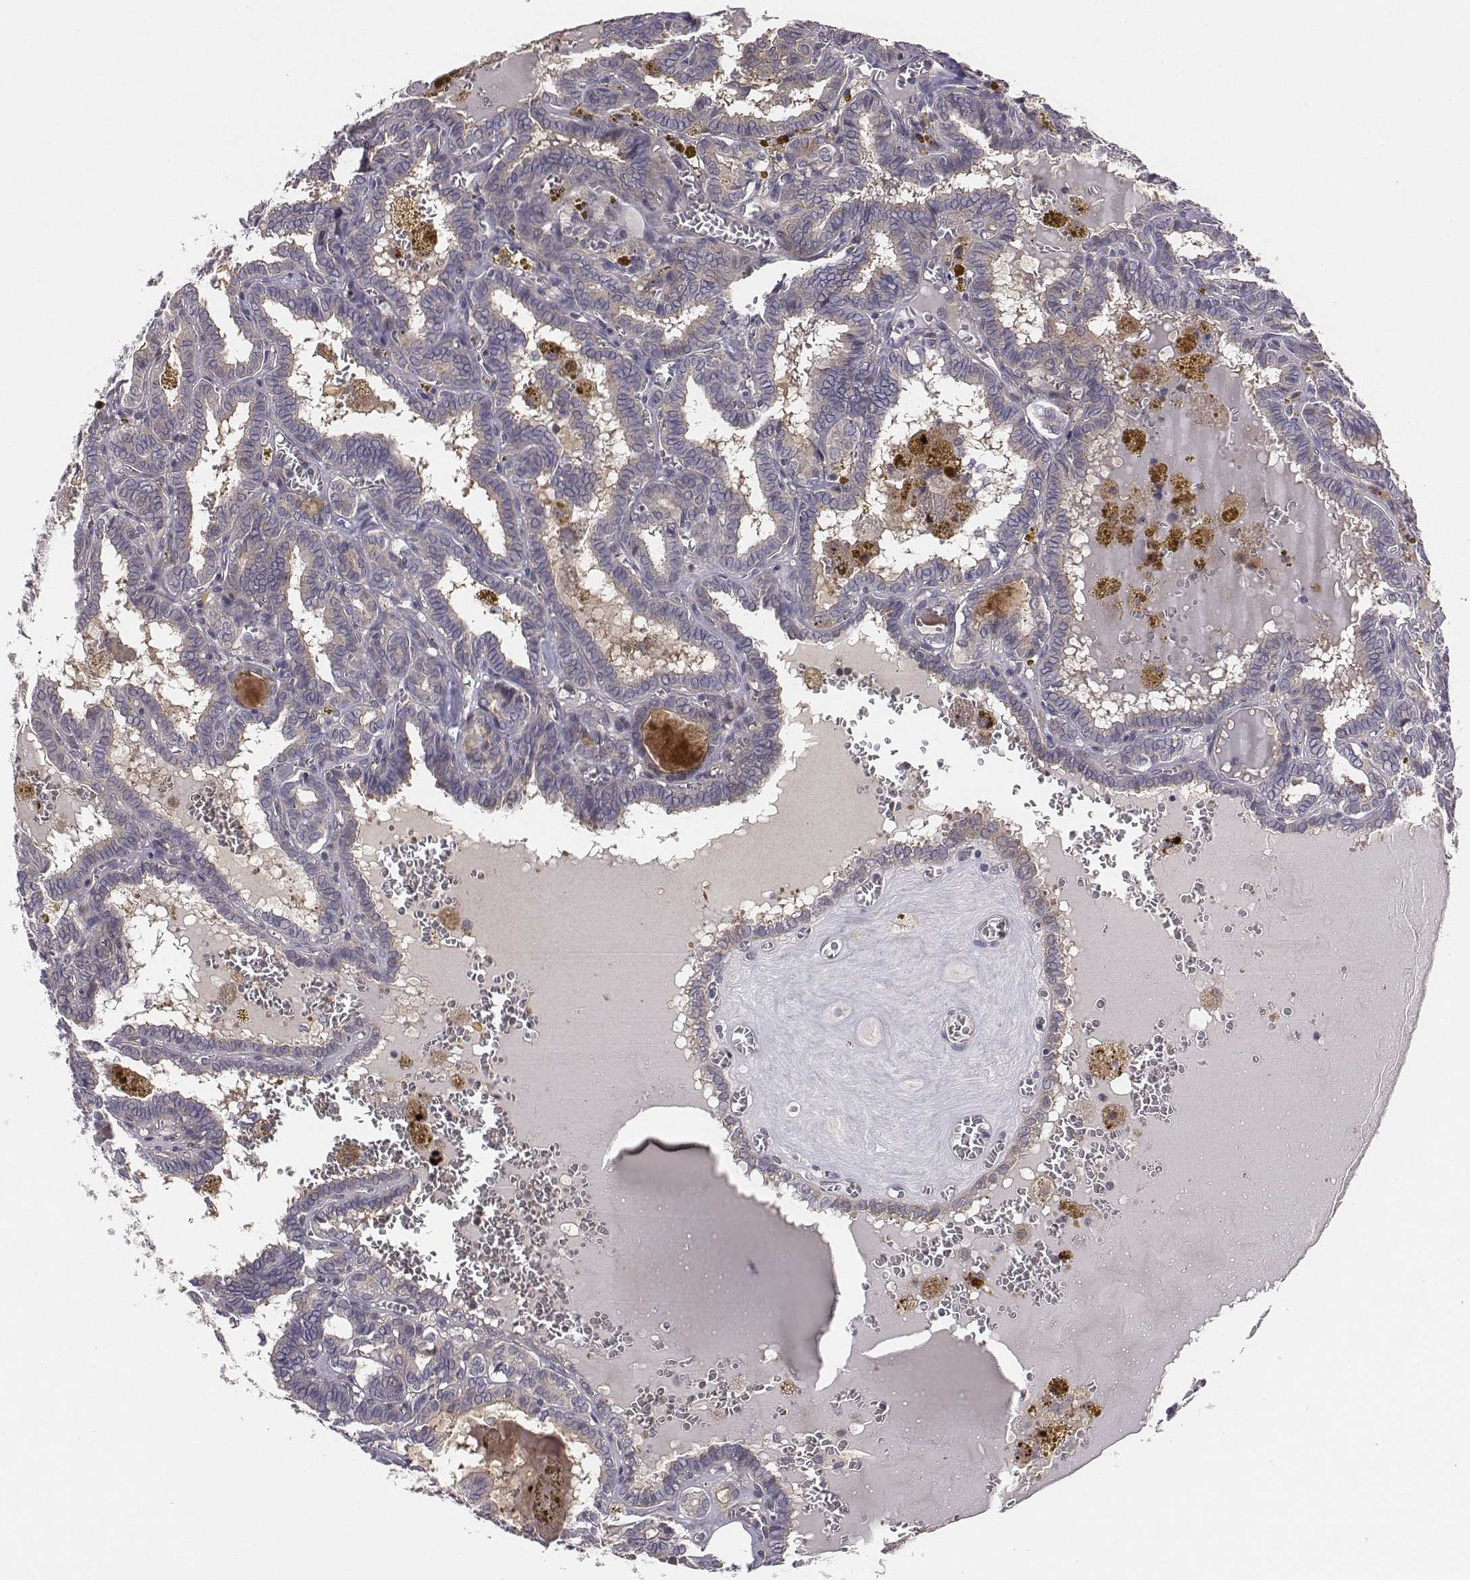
{"staining": {"intensity": "weak", "quantity": ">75%", "location": "cytoplasmic/membranous"}, "tissue": "thyroid cancer", "cell_type": "Tumor cells", "image_type": "cancer", "snomed": [{"axis": "morphology", "description": "Papillary adenocarcinoma, NOS"}, {"axis": "topography", "description": "Thyroid gland"}], "caption": "An IHC image of neoplastic tissue is shown. Protein staining in brown shows weak cytoplasmic/membranous positivity in thyroid cancer (papillary adenocarcinoma) within tumor cells. The staining was performed using DAB to visualize the protein expression in brown, while the nuclei were stained in blue with hematoxylin (Magnification: 20x).", "gene": "SMURF2", "patient": {"sex": "female", "age": 39}}